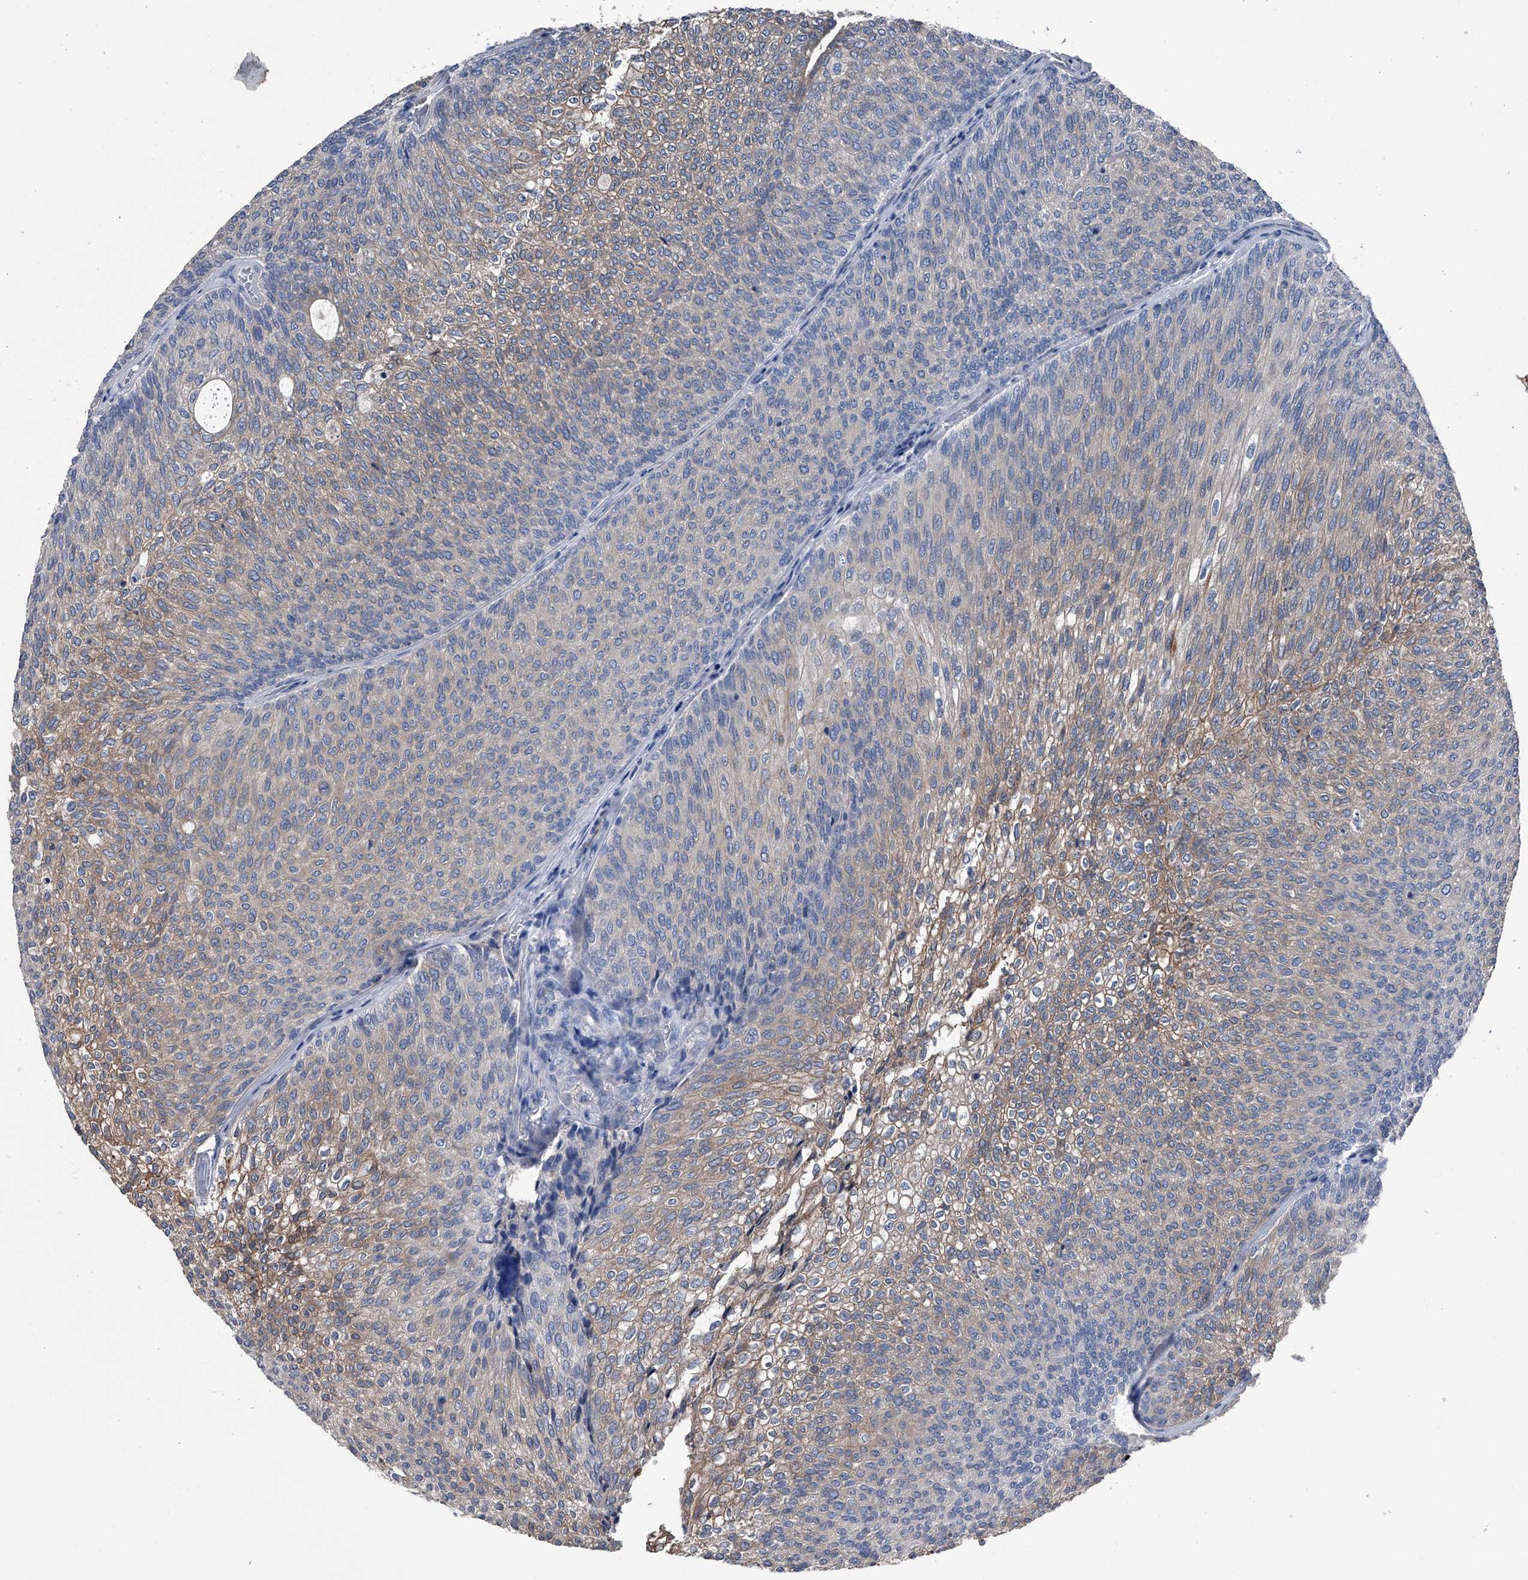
{"staining": {"intensity": "weak", "quantity": "25%-75%", "location": "cytoplasmic/membranous"}, "tissue": "urothelial cancer", "cell_type": "Tumor cells", "image_type": "cancer", "snomed": [{"axis": "morphology", "description": "Urothelial carcinoma, Low grade"}, {"axis": "topography", "description": "Urinary bladder"}], "caption": "About 25%-75% of tumor cells in human low-grade urothelial carcinoma show weak cytoplasmic/membranous protein positivity as visualized by brown immunohistochemical staining.", "gene": "KIF13A", "patient": {"sex": "female", "age": 79}}